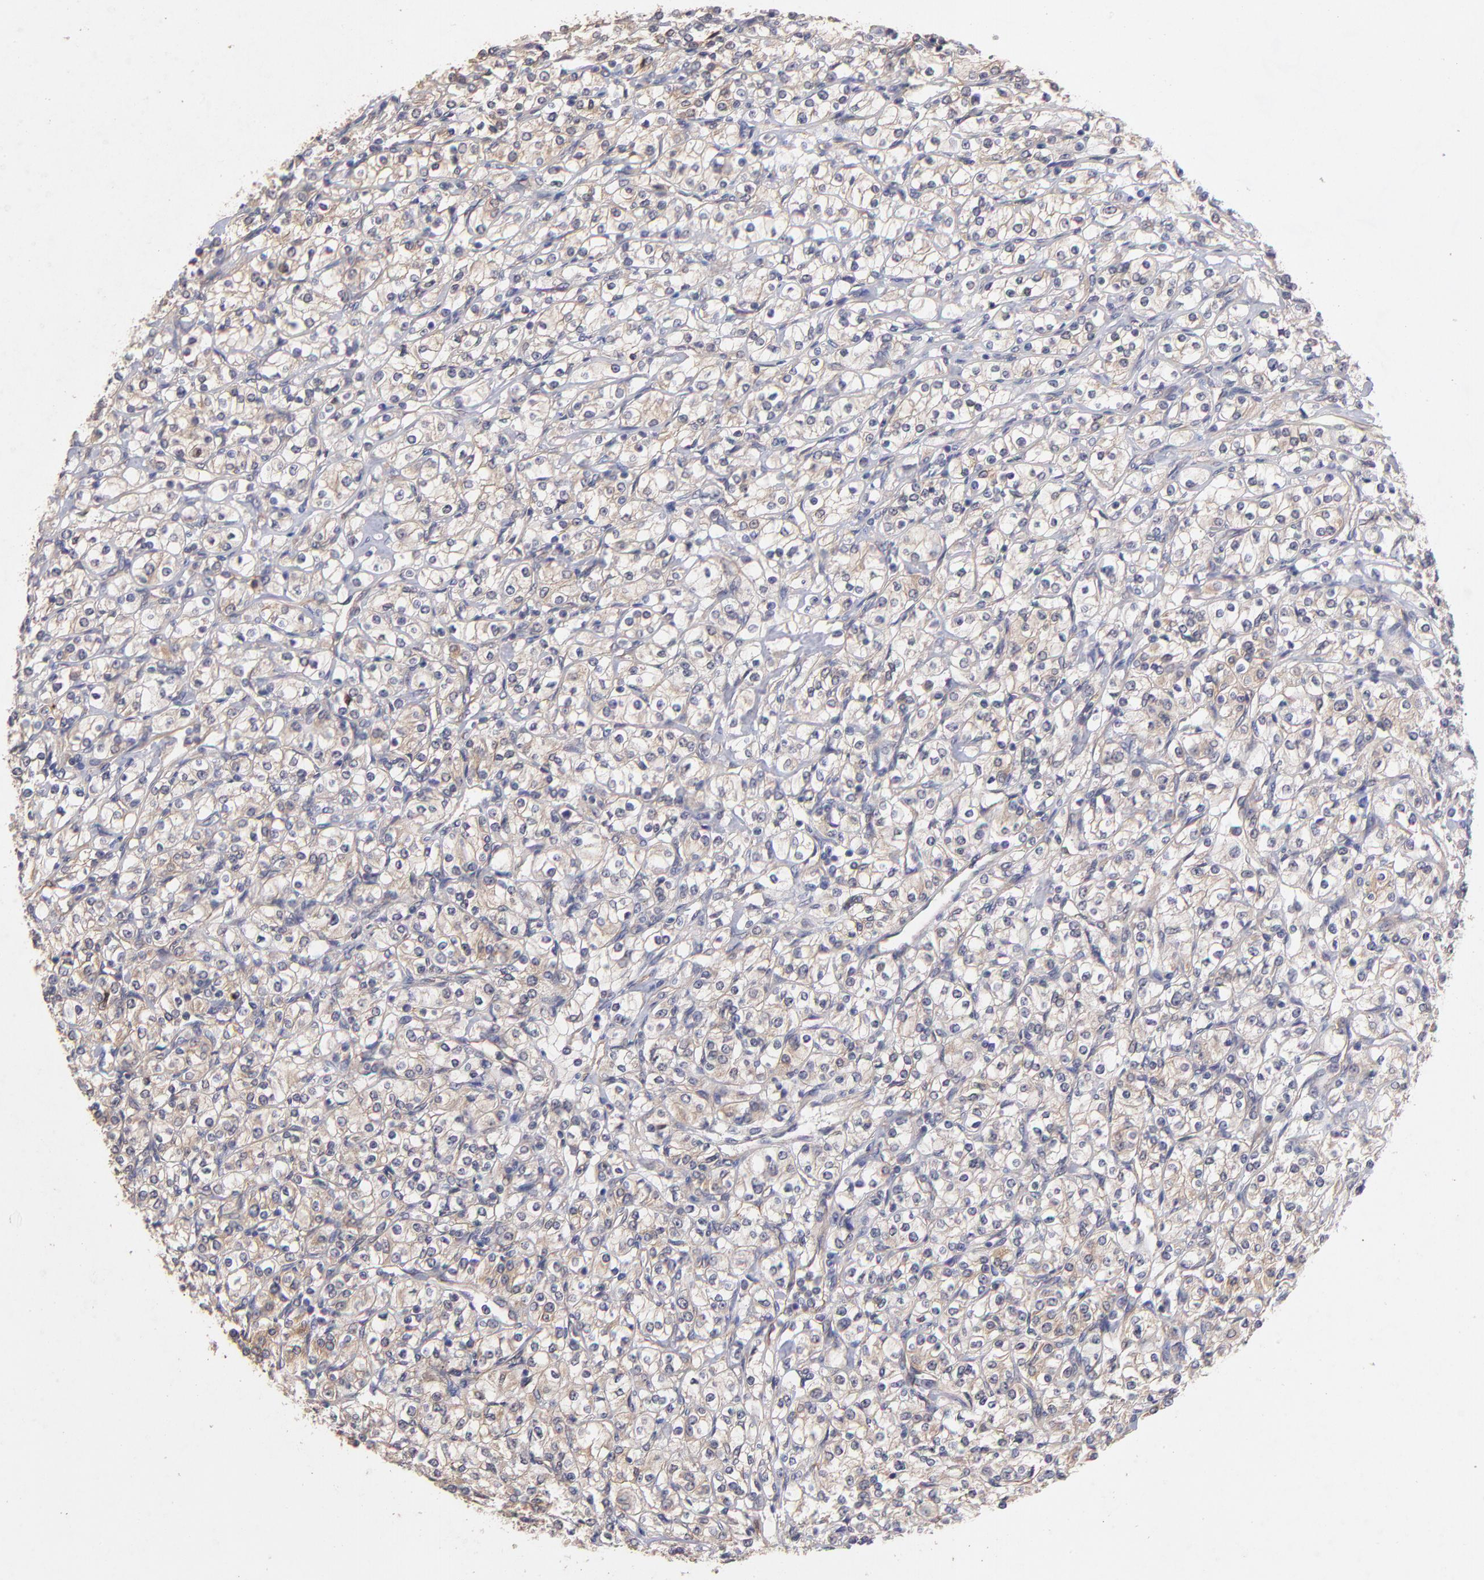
{"staining": {"intensity": "weak", "quantity": "25%-75%", "location": "cytoplasmic/membranous"}, "tissue": "renal cancer", "cell_type": "Tumor cells", "image_type": "cancer", "snomed": [{"axis": "morphology", "description": "Adenocarcinoma, NOS"}, {"axis": "topography", "description": "Kidney"}], "caption": "Immunohistochemistry (IHC) (DAB (3,3'-diaminobenzidine)) staining of renal cancer (adenocarcinoma) exhibits weak cytoplasmic/membranous protein expression in about 25%-75% of tumor cells. (DAB (3,3'-diaminobenzidine) IHC, brown staining for protein, blue staining for nuclei).", "gene": "STAP2", "patient": {"sex": "male", "age": 77}}